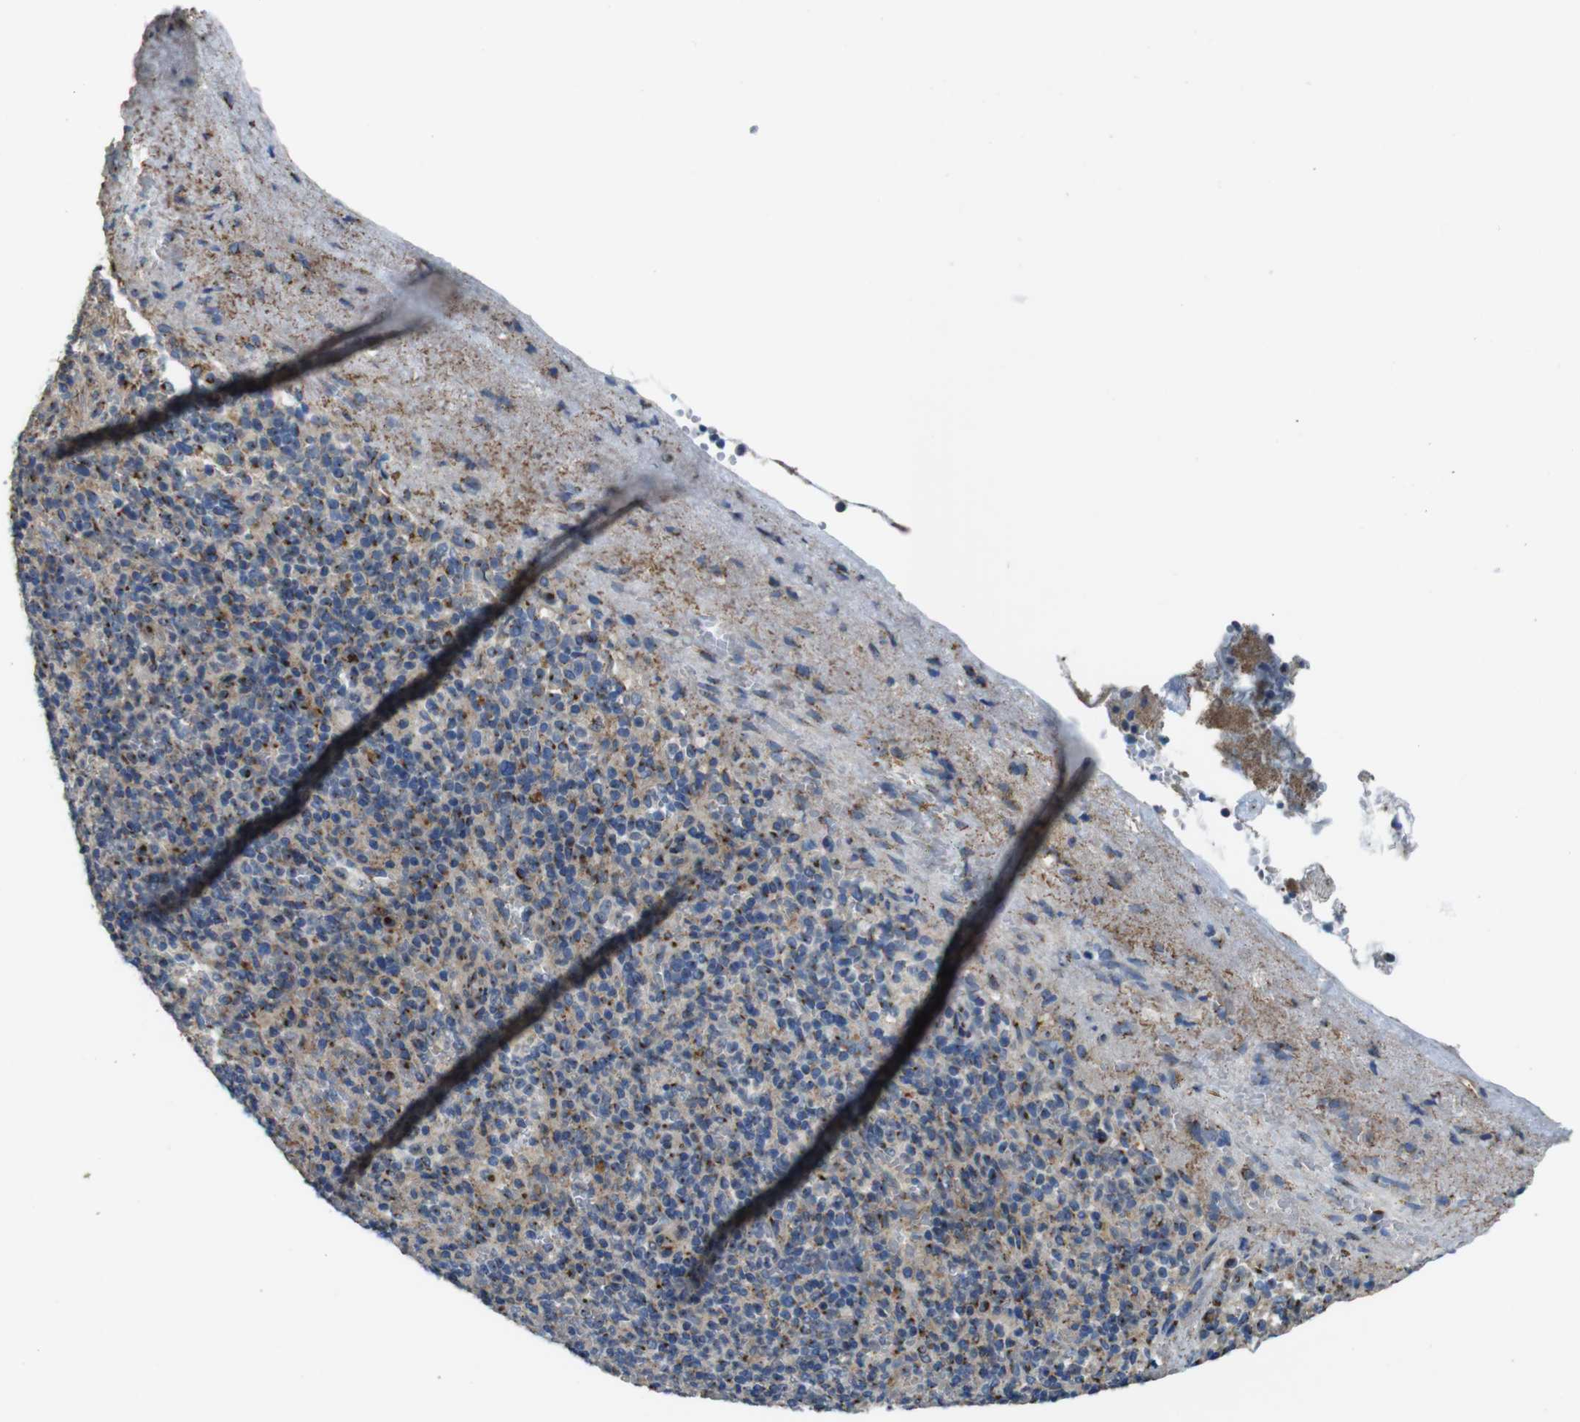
{"staining": {"intensity": "moderate", "quantity": "25%-75%", "location": "cytoplasmic/membranous"}, "tissue": "spleen", "cell_type": "Cells in red pulp", "image_type": "normal", "snomed": [{"axis": "morphology", "description": "Normal tissue, NOS"}, {"axis": "topography", "description": "Spleen"}], "caption": "A high-resolution photomicrograph shows immunohistochemistry (IHC) staining of unremarkable spleen, which demonstrates moderate cytoplasmic/membranous expression in about 25%-75% of cells in red pulp. The staining was performed using DAB (3,3'-diaminobenzidine) to visualize the protein expression in brown, while the nuclei were stained in blue with hematoxylin (Magnification: 20x).", "gene": "RAB6A", "patient": {"sex": "female", "age": 74}}